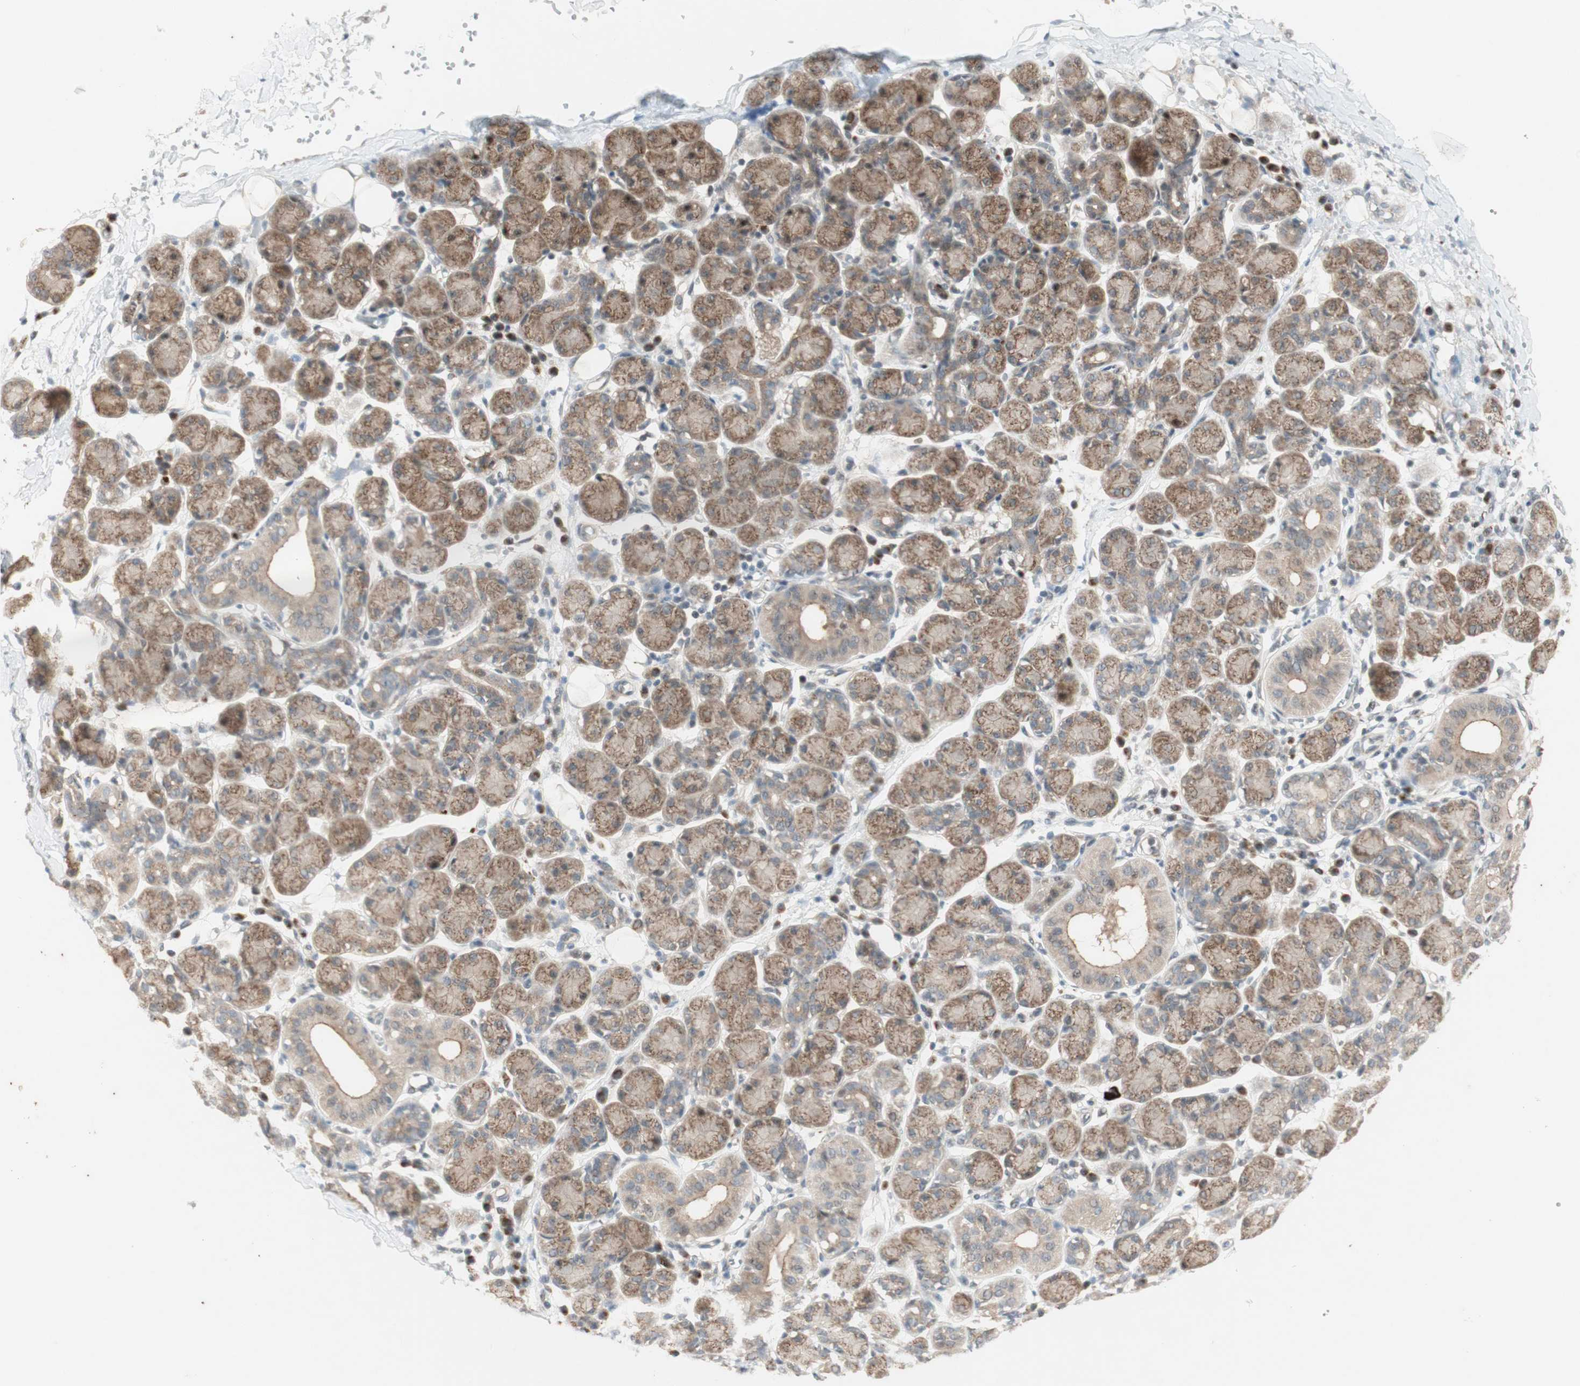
{"staining": {"intensity": "moderate", "quantity": ">75%", "location": "cytoplasmic/membranous,nuclear"}, "tissue": "salivary gland", "cell_type": "Glandular cells", "image_type": "normal", "snomed": [{"axis": "morphology", "description": "Normal tissue, NOS"}, {"axis": "morphology", "description": "Inflammation, NOS"}, {"axis": "topography", "description": "Lymph node"}, {"axis": "topography", "description": "Salivary gland"}], "caption": "Protein analysis of benign salivary gland demonstrates moderate cytoplasmic/membranous,nuclear expression in about >75% of glandular cells.", "gene": "CYLD", "patient": {"sex": "male", "age": 3}}